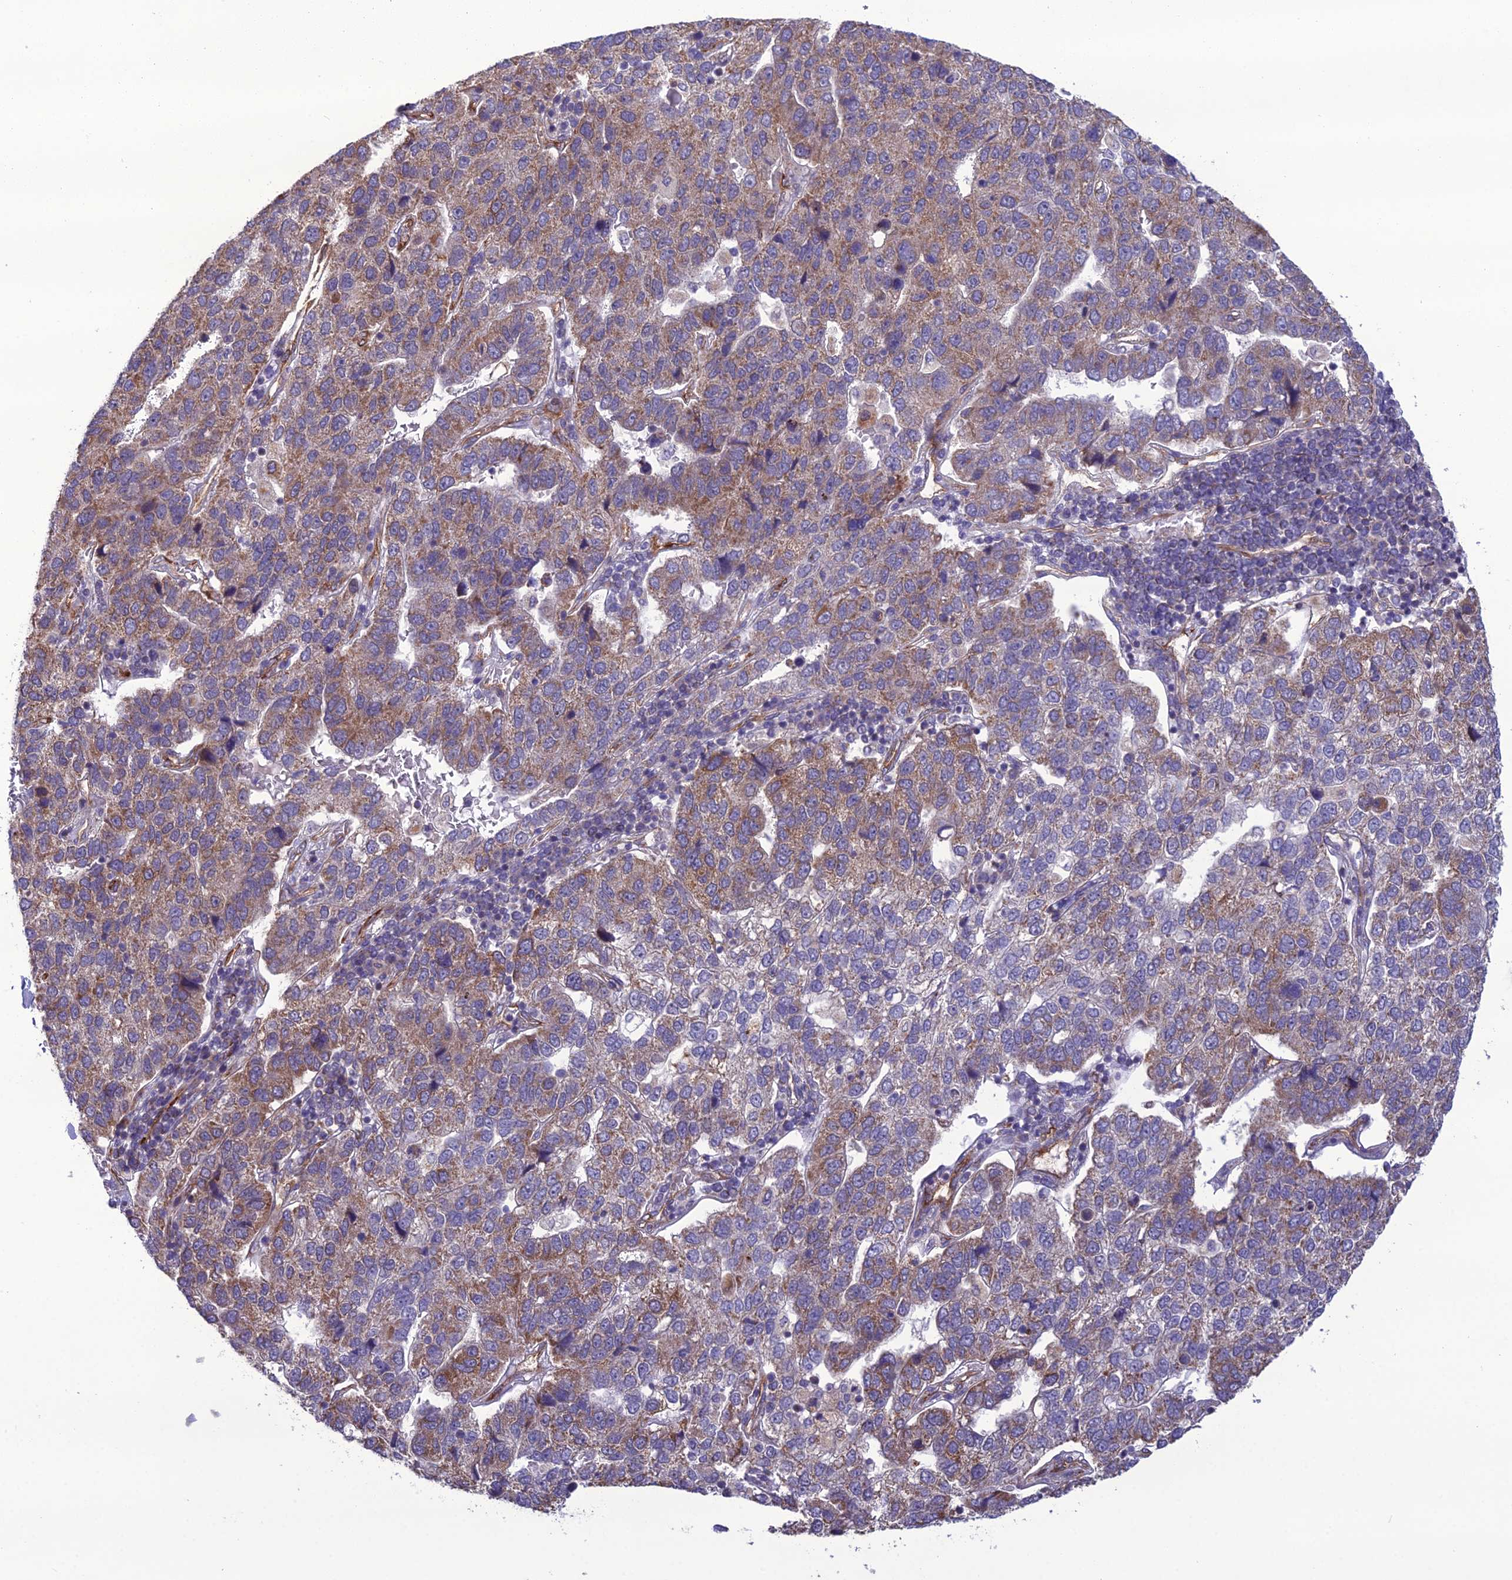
{"staining": {"intensity": "moderate", "quantity": "25%-75%", "location": "cytoplasmic/membranous"}, "tissue": "pancreatic cancer", "cell_type": "Tumor cells", "image_type": "cancer", "snomed": [{"axis": "morphology", "description": "Adenocarcinoma, NOS"}, {"axis": "topography", "description": "Pancreas"}], "caption": "Immunohistochemical staining of pancreatic cancer demonstrates medium levels of moderate cytoplasmic/membranous positivity in about 25%-75% of tumor cells. (Brightfield microscopy of DAB IHC at high magnification).", "gene": "NODAL", "patient": {"sex": "female", "age": 61}}